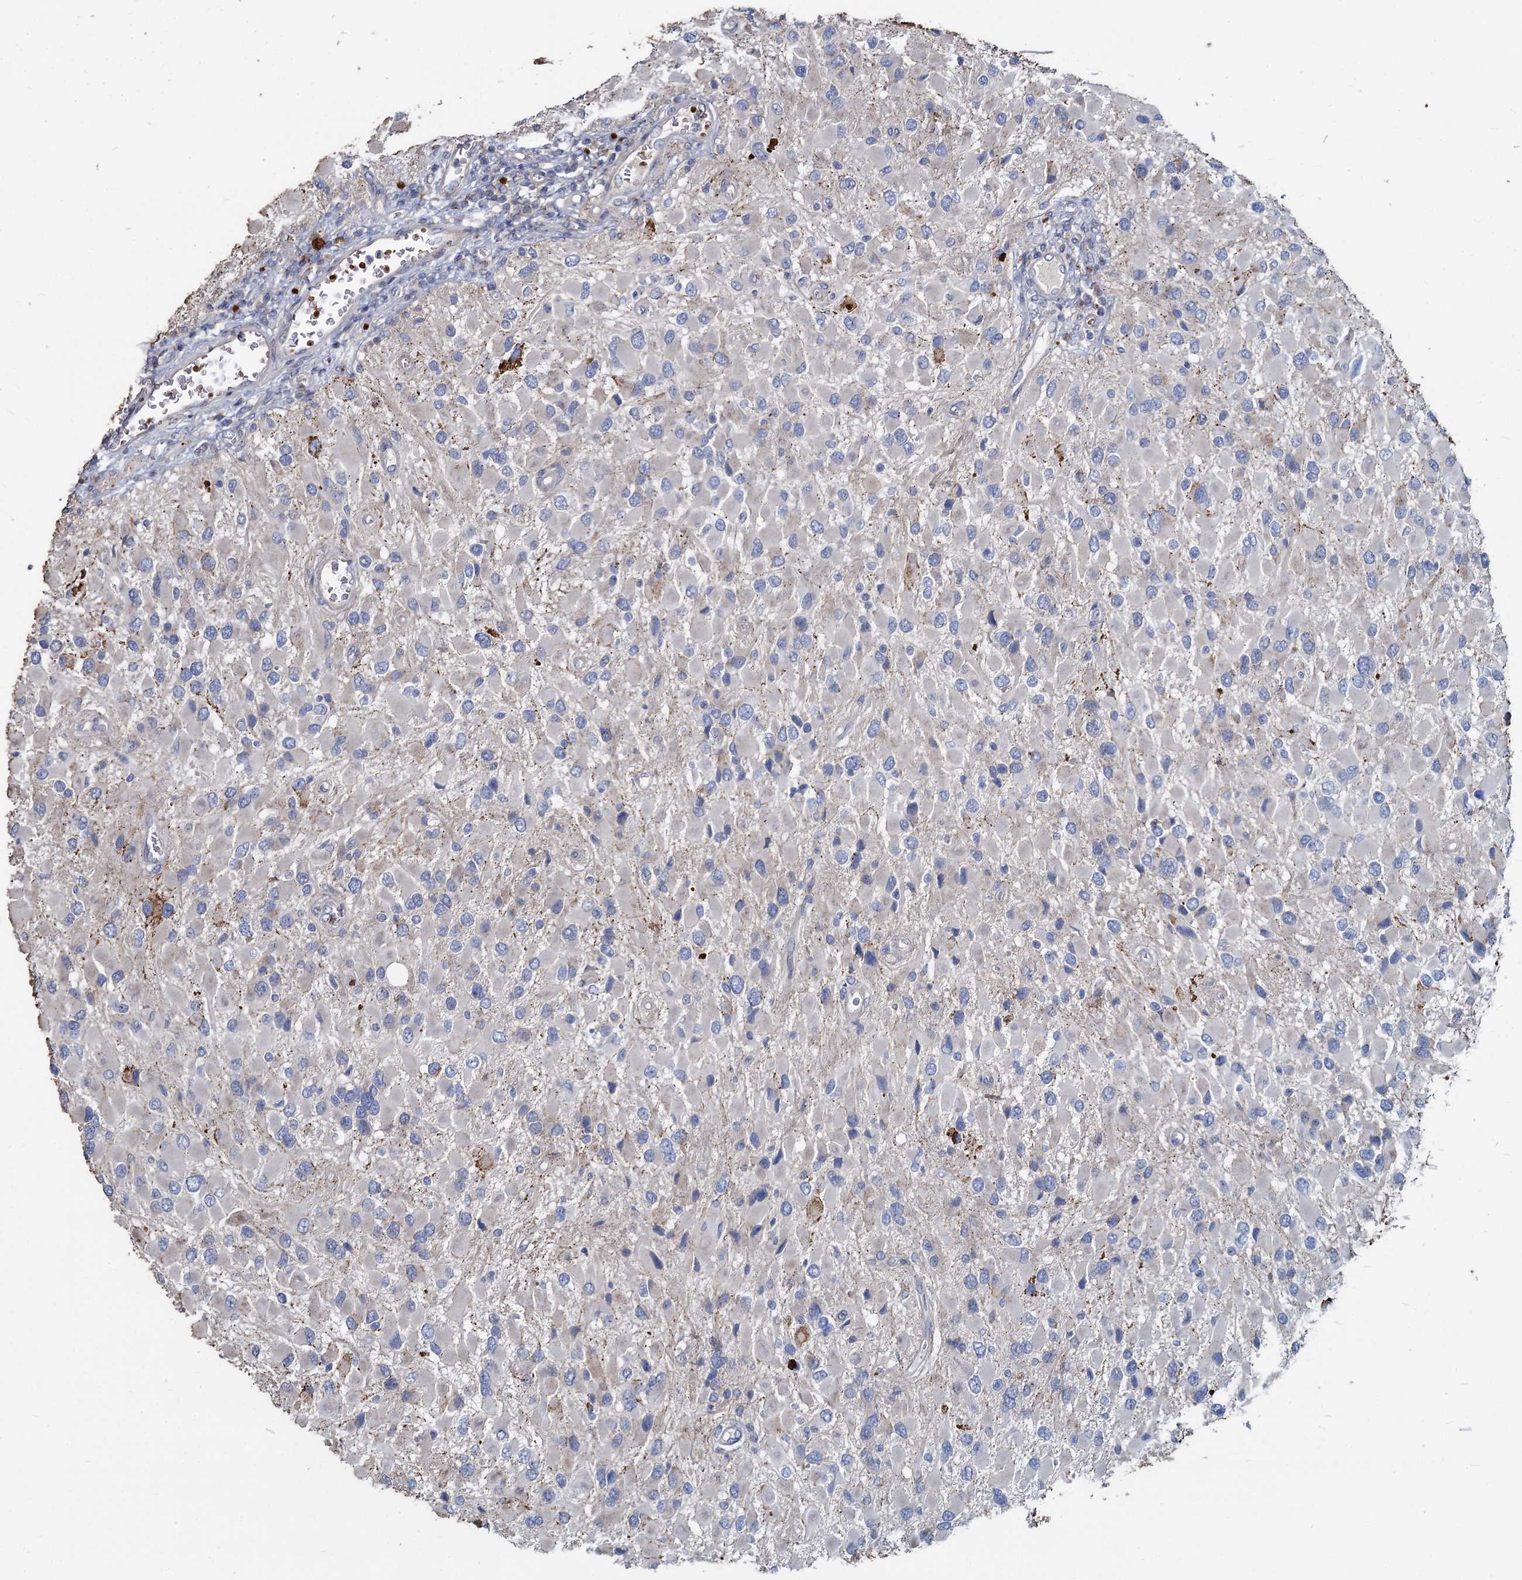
{"staining": {"intensity": "negative", "quantity": "none", "location": "none"}, "tissue": "glioma", "cell_type": "Tumor cells", "image_type": "cancer", "snomed": [{"axis": "morphology", "description": "Glioma, malignant, High grade"}, {"axis": "topography", "description": "Brain"}], "caption": "Micrograph shows no protein positivity in tumor cells of glioma tissue. (Stains: DAB (3,3'-diaminobenzidine) immunohistochemistry with hematoxylin counter stain, Microscopy: brightfield microscopy at high magnification).", "gene": "TCTN2", "patient": {"sex": "male", "age": 53}}